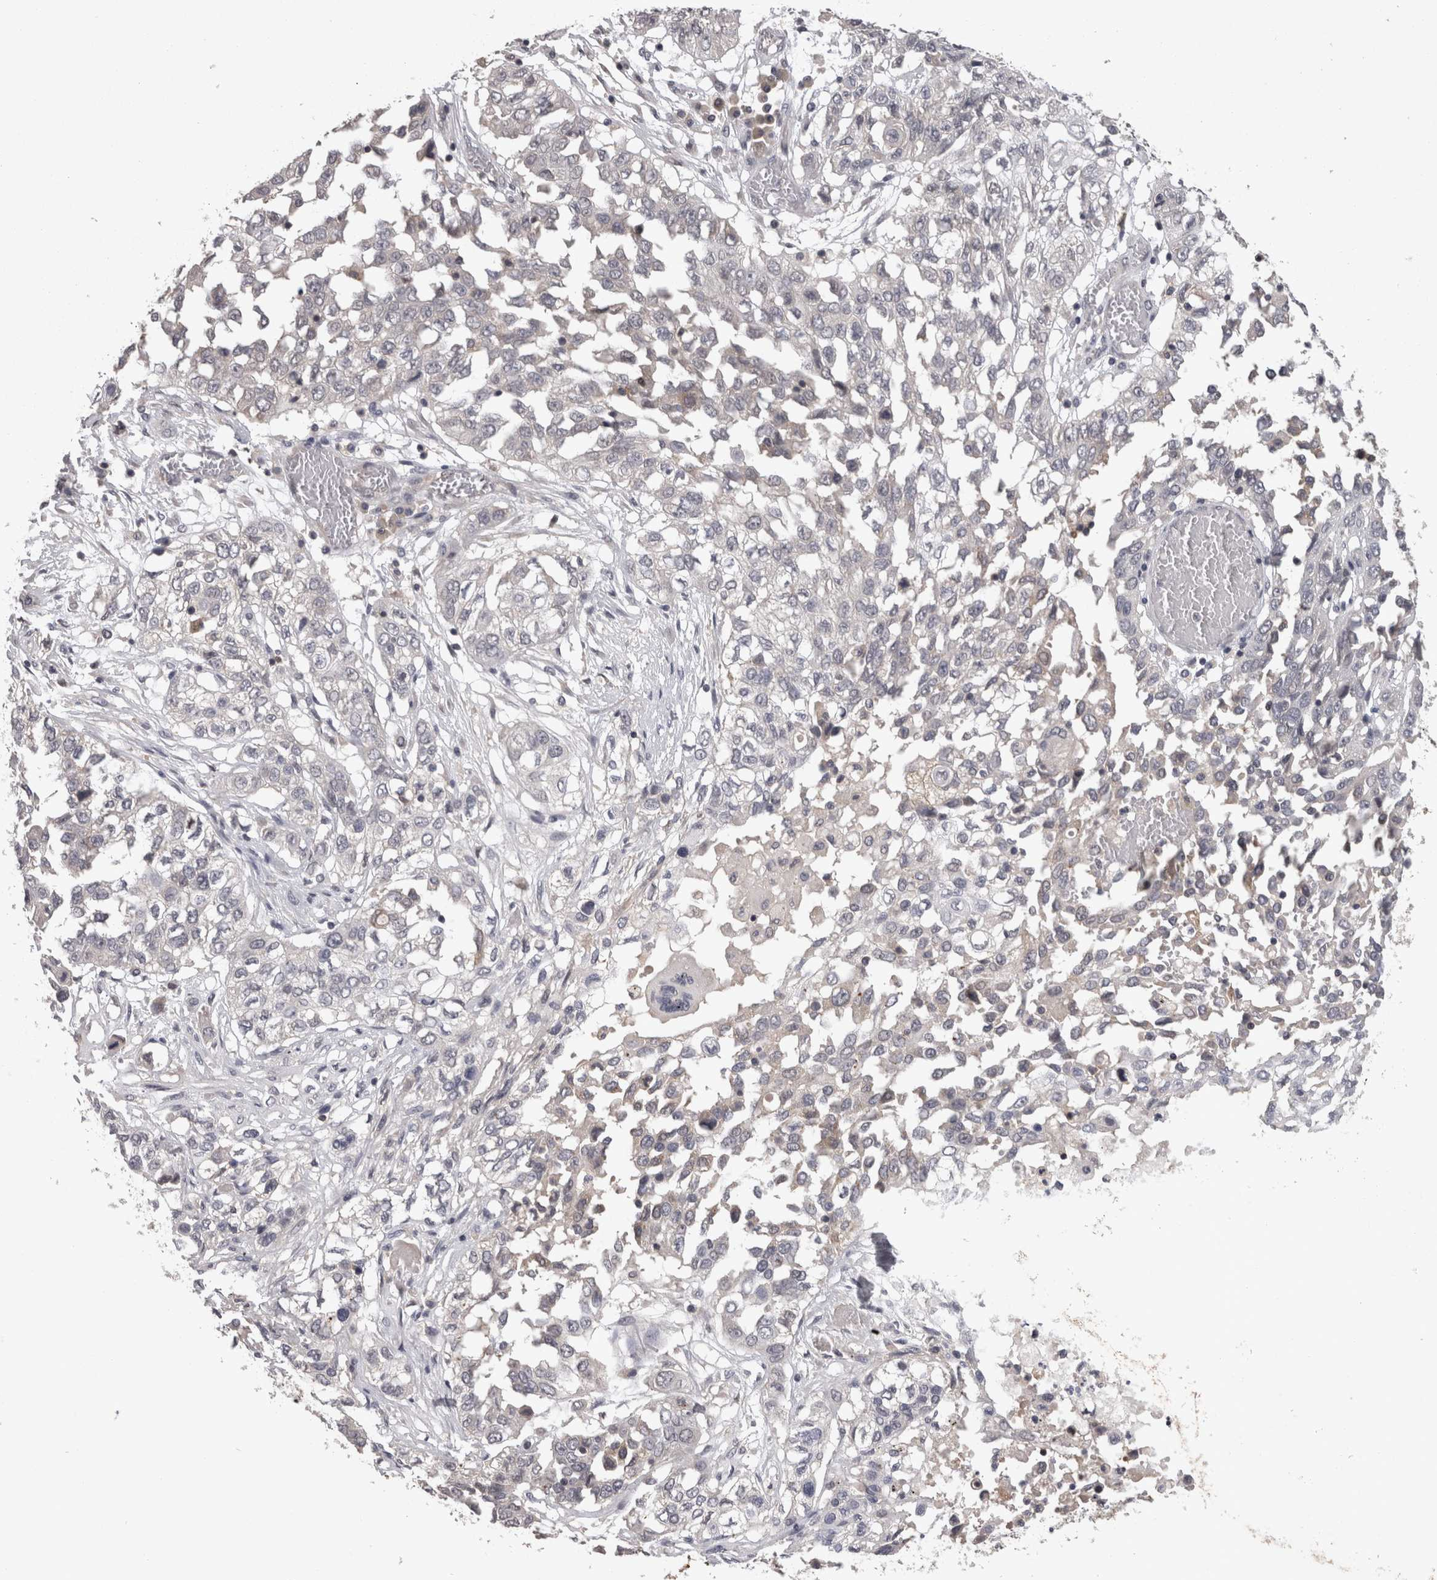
{"staining": {"intensity": "negative", "quantity": "none", "location": "none"}, "tissue": "lung cancer", "cell_type": "Tumor cells", "image_type": "cancer", "snomed": [{"axis": "morphology", "description": "Squamous cell carcinoma, NOS"}, {"axis": "topography", "description": "Lung"}], "caption": "The immunohistochemistry (IHC) image has no significant staining in tumor cells of lung squamous cell carcinoma tissue.", "gene": "PON3", "patient": {"sex": "male", "age": 71}}